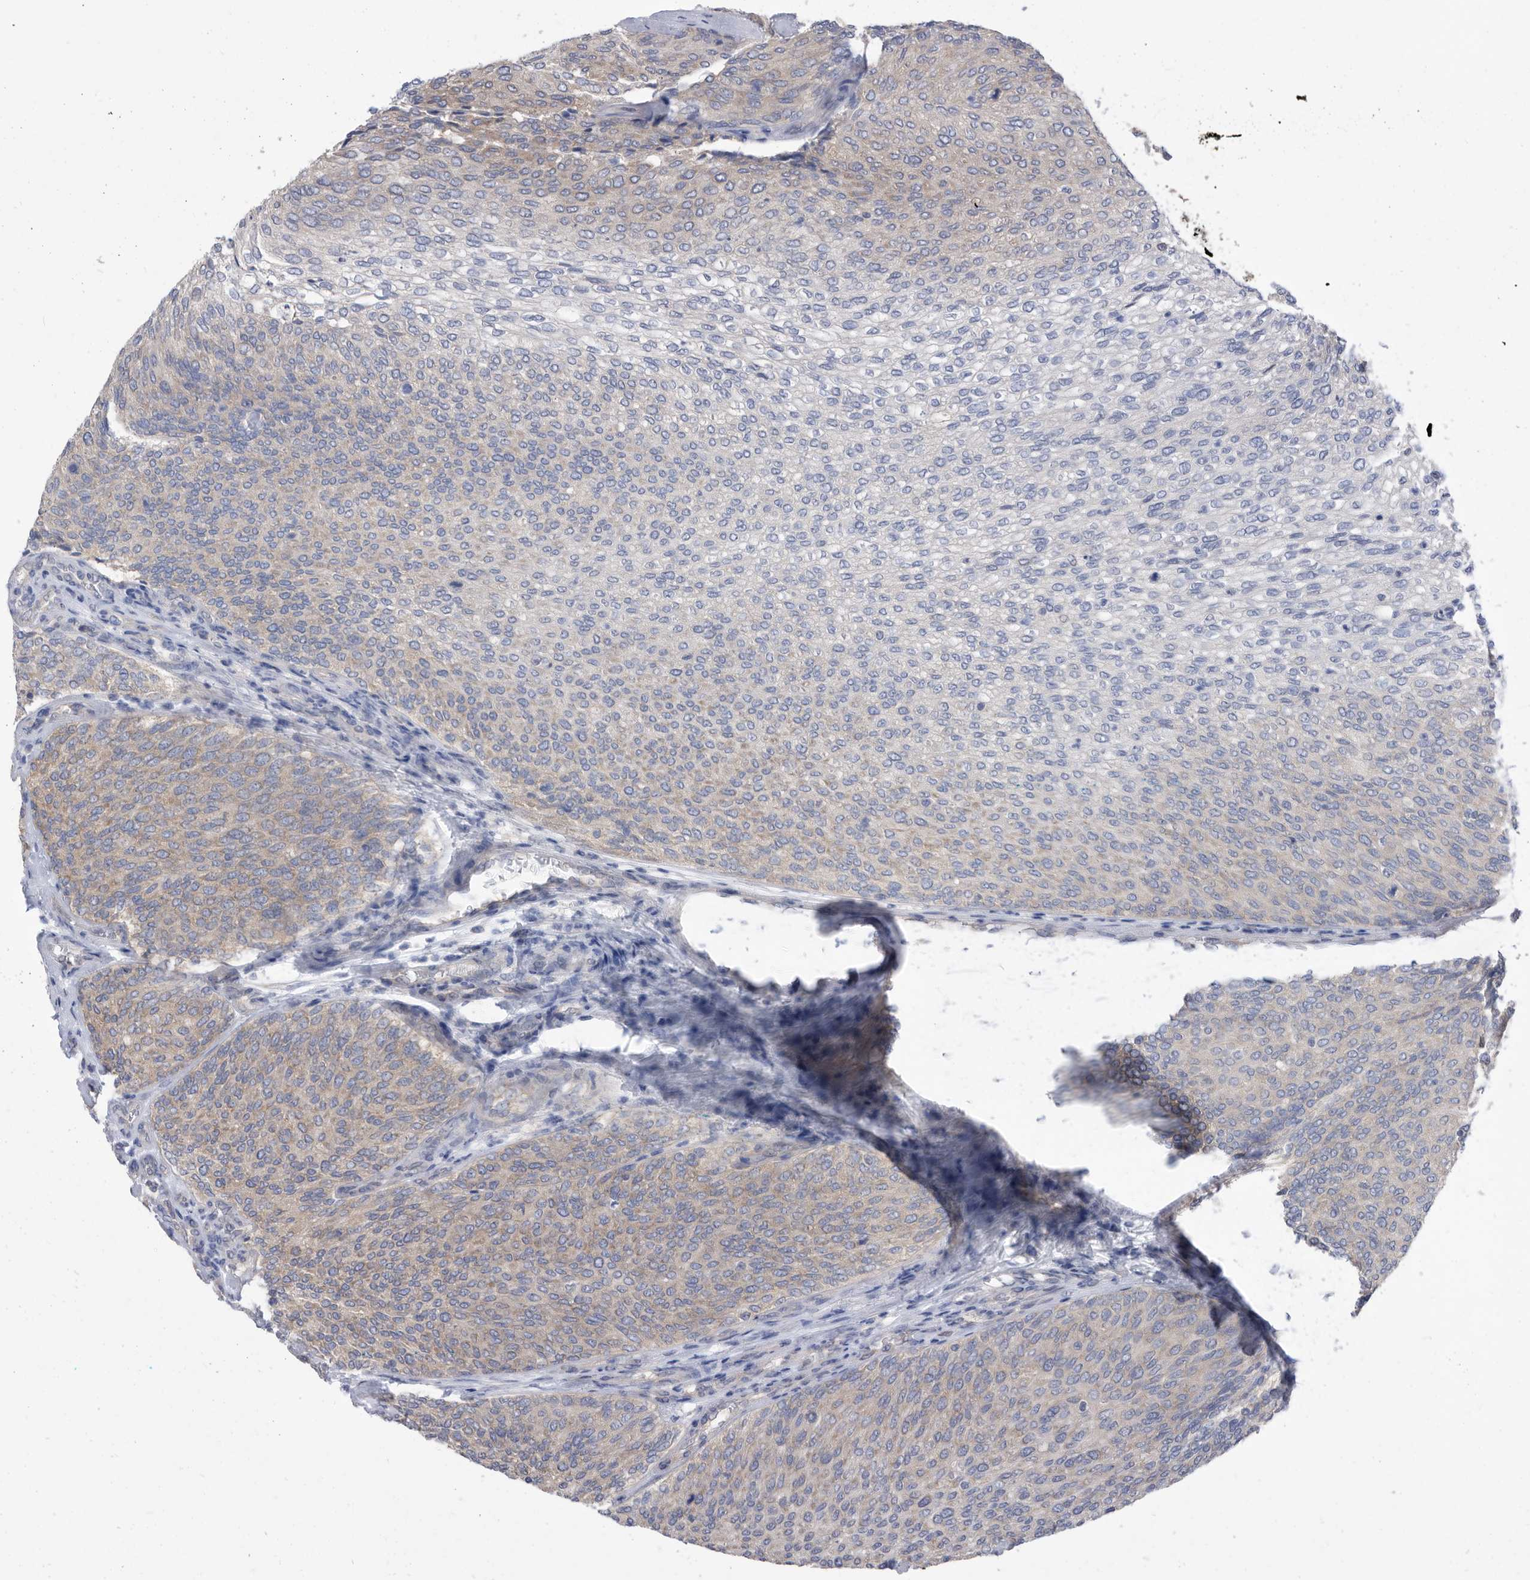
{"staining": {"intensity": "weak", "quantity": "25%-75%", "location": "cytoplasmic/membranous"}, "tissue": "urothelial cancer", "cell_type": "Tumor cells", "image_type": "cancer", "snomed": [{"axis": "morphology", "description": "Urothelial carcinoma, Low grade"}, {"axis": "topography", "description": "Urinary bladder"}], "caption": "A photomicrograph of human urothelial carcinoma (low-grade) stained for a protein exhibits weak cytoplasmic/membranous brown staining in tumor cells.", "gene": "CCT4", "patient": {"sex": "female", "age": 79}}